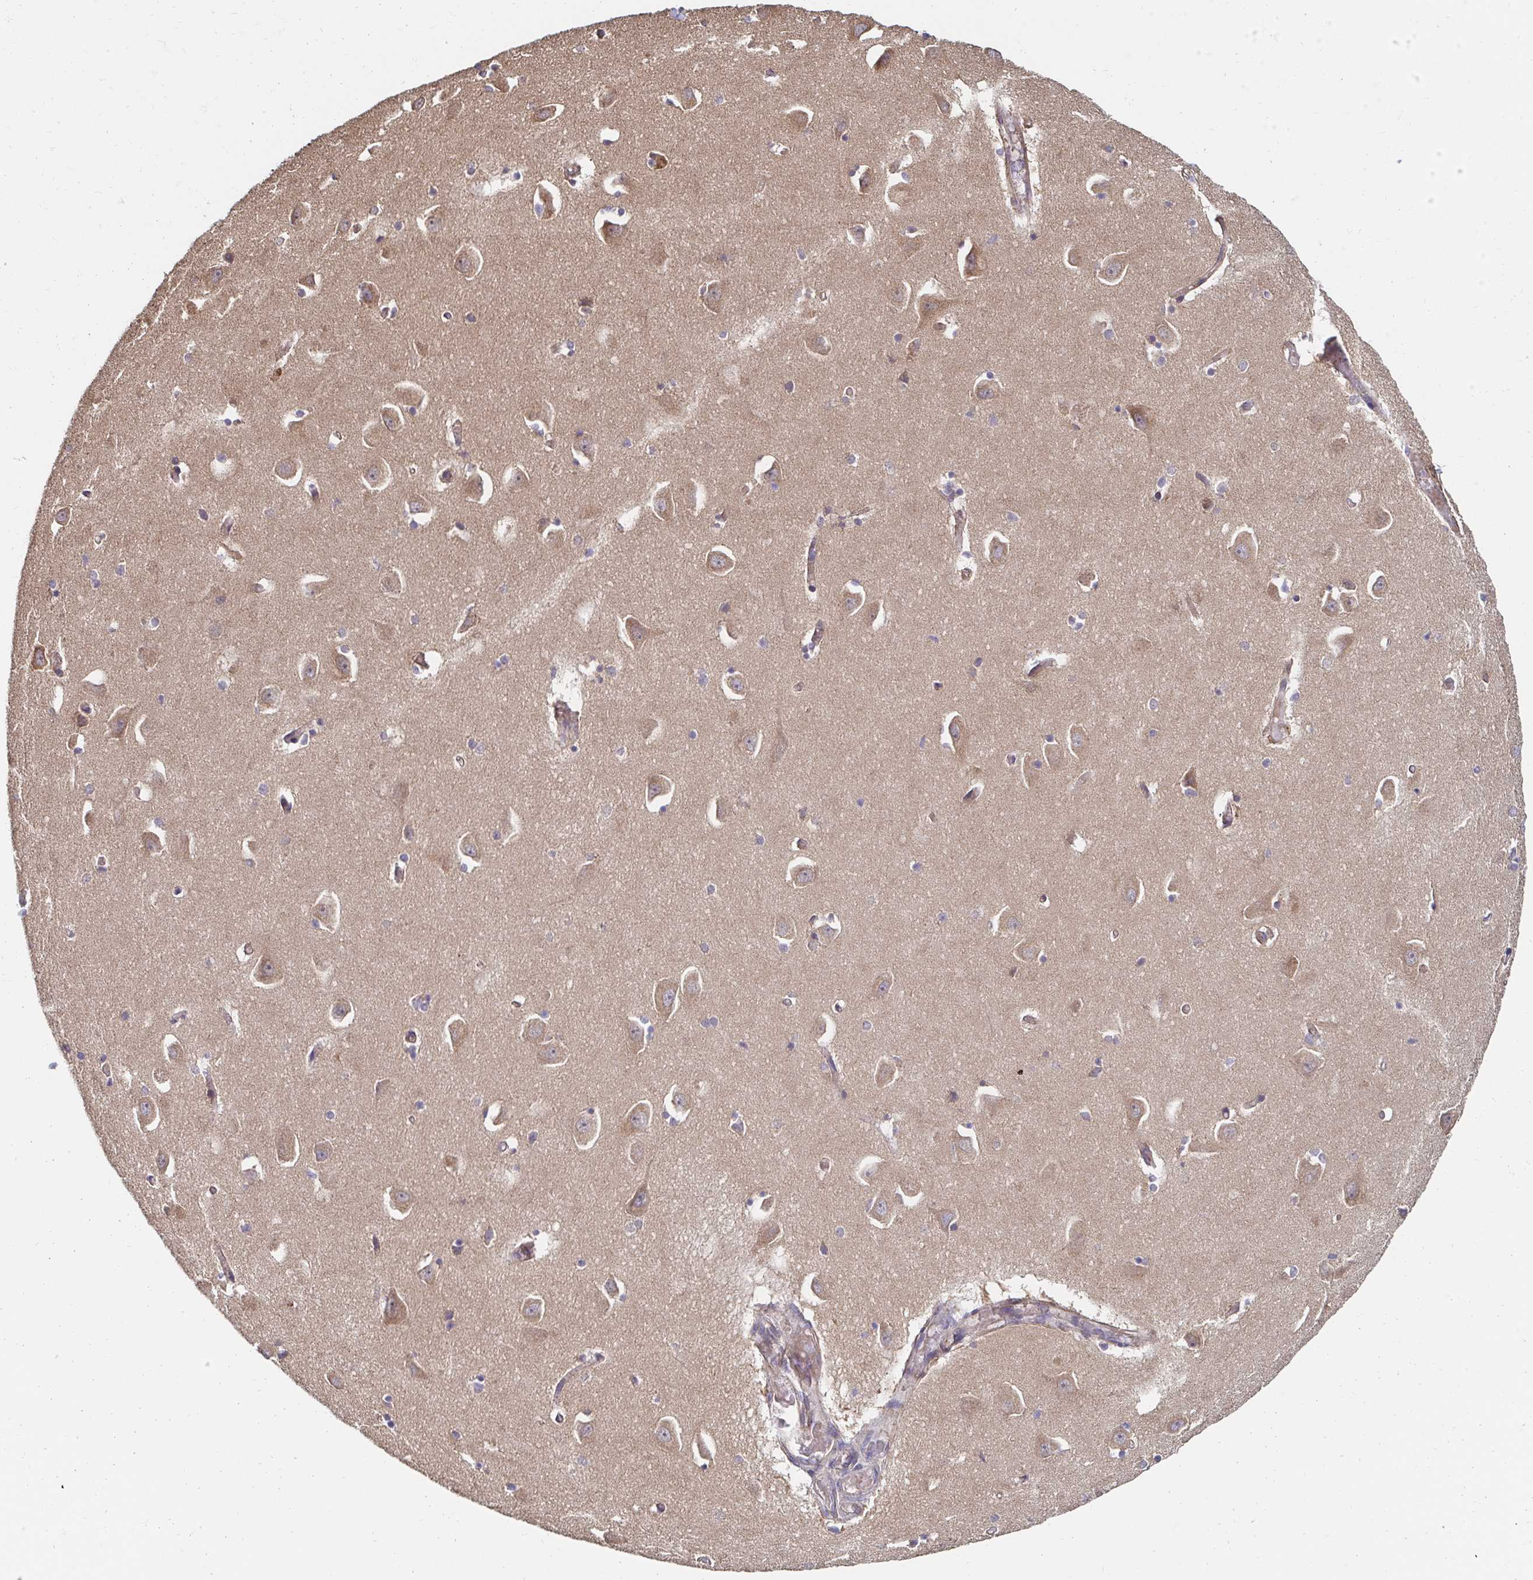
{"staining": {"intensity": "moderate", "quantity": "<25%", "location": "cytoplasmic/membranous"}, "tissue": "caudate", "cell_type": "Glial cells", "image_type": "normal", "snomed": [{"axis": "morphology", "description": "Normal tissue, NOS"}, {"axis": "topography", "description": "Lateral ventricle wall"}, {"axis": "topography", "description": "Hippocampus"}], "caption": "Protein analysis of unremarkable caudate shows moderate cytoplasmic/membranous staining in about <25% of glial cells. Immunohistochemistry stains the protein of interest in brown and the nuclei are stained blue.", "gene": "APBB1", "patient": {"sex": "female", "age": 63}}